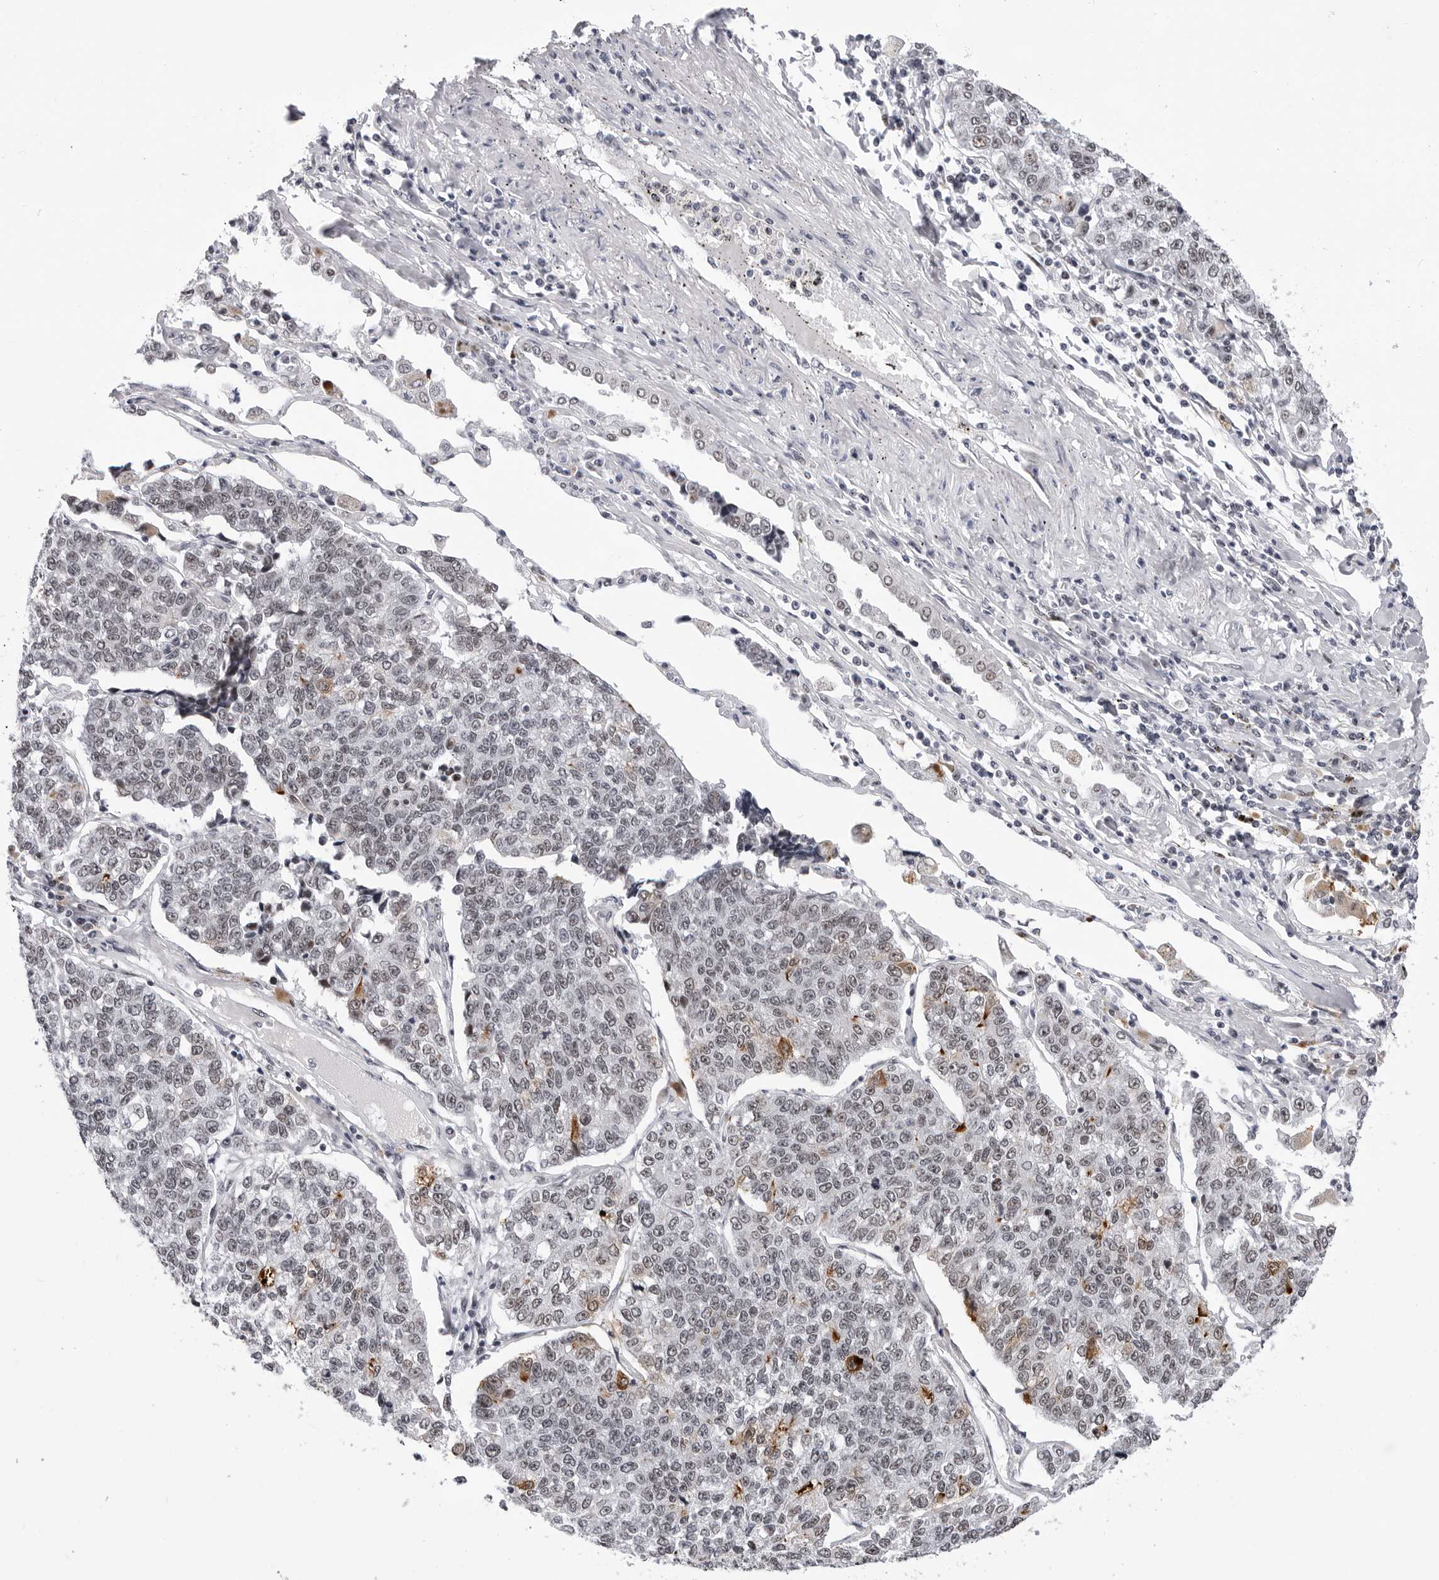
{"staining": {"intensity": "weak", "quantity": "<25%", "location": "nuclear"}, "tissue": "lung cancer", "cell_type": "Tumor cells", "image_type": "cancer", "snomed": [{"axis": "morphology", "description": "Adenocarcinoma, NOS"}, {"axis": "topography", "description": "Lung"}], "caption": "Immunohistochemistry (IHC) of adenocarcinoma (lung) shows no staining in tumor cells.", "gene": "SF3B4", "patient": {"sex": "male", "age": 49}}